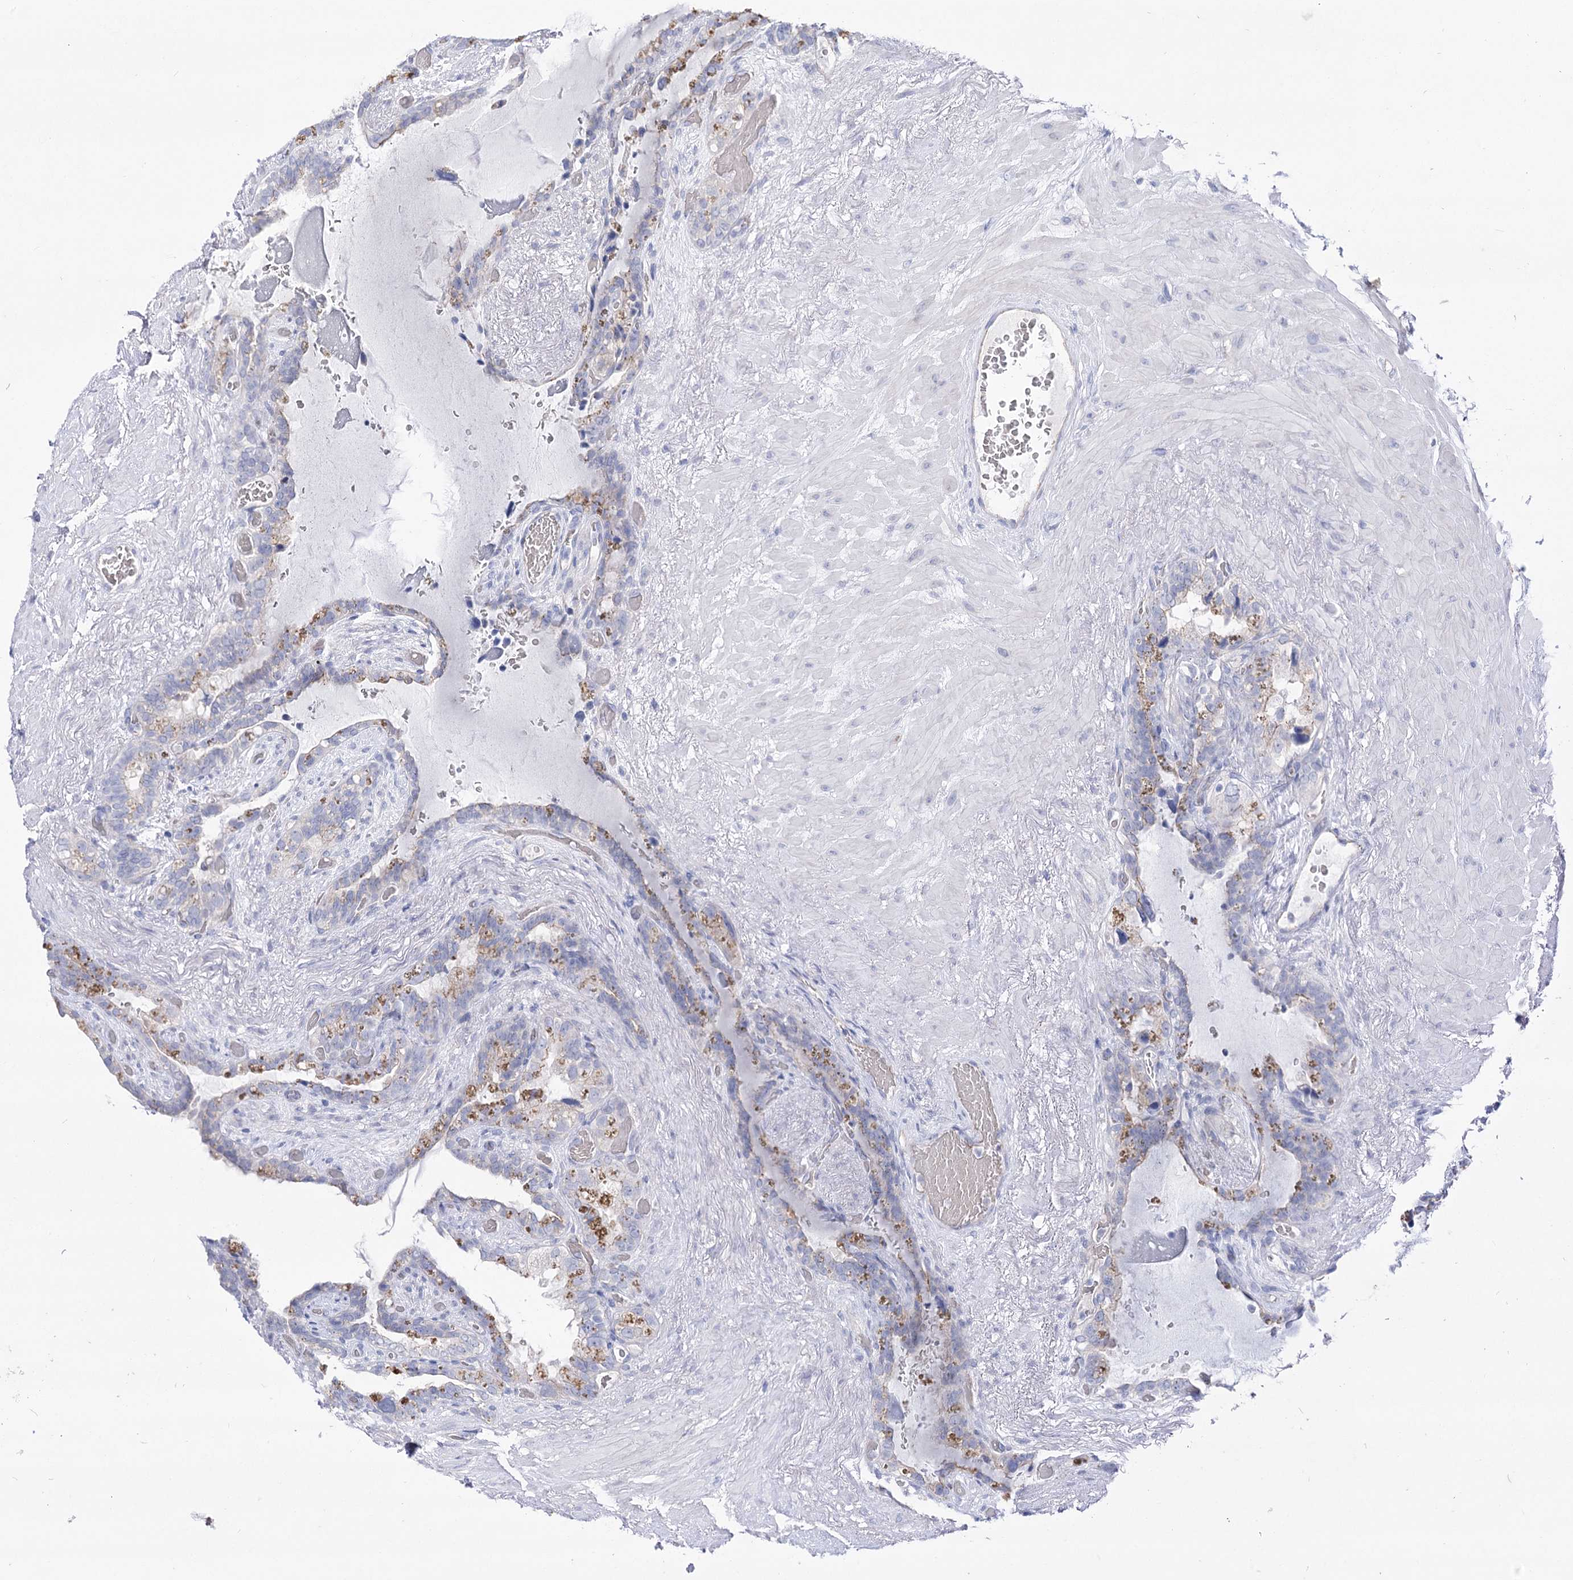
{"staining": {"intensity": "negative", "quantity": "none", "location": "none"}, "tissue": "seminal vesicle", "cell_type": "Glandular cells", "image_type": "normal", "snomed": [{"axis": "morphology", "description": "Normal tissue, NOS"}, {"axis": "topography", "description": "Seminal veicle"}], "caption": "Immunohistochemical staining of normal human seminal vesicle shows no significant positivity in glandular cells. Nuclei are stained in blue.", "gene": "NRAP", "patient": {"sex": "male", "age": 80}}